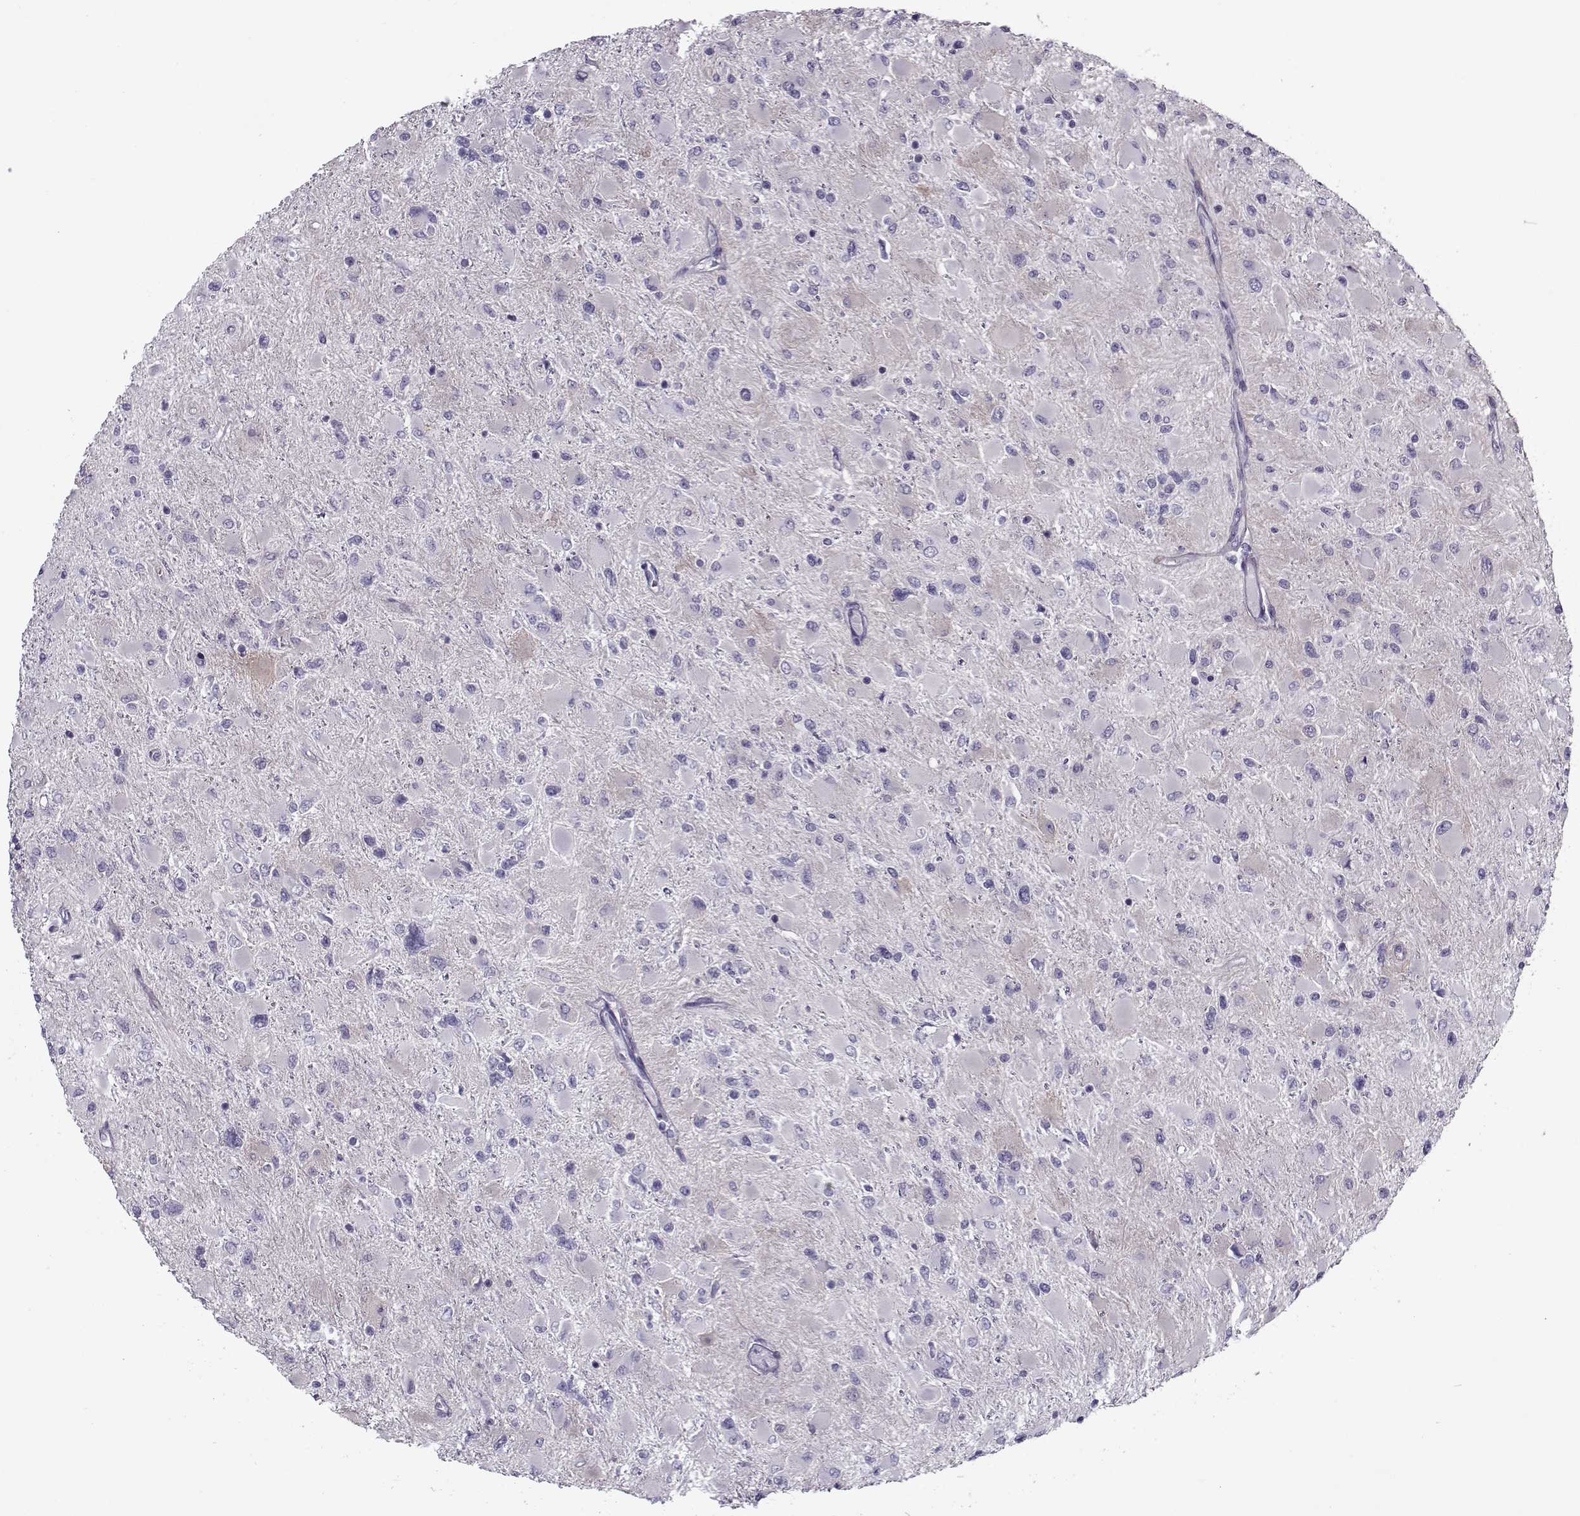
{"staining": {"intensity": "negative", "quantity": "none", "location": "none"}, "tissue": "glioma", "cell_type": "Tumor cells", "image_type": "cancer", "snomed": [{"axis": "morphology", "description": "Glioma, malignant, High grade"}, {"axis": "topography", "description": "Cerebral cortex"}], "caption": "This is a histopathology image of immunohistochemistry staining of glioma, which shows no positivity in tumor cells.", "gene": "PP2D1", "patient": {"sex": "female", "age": 36}}